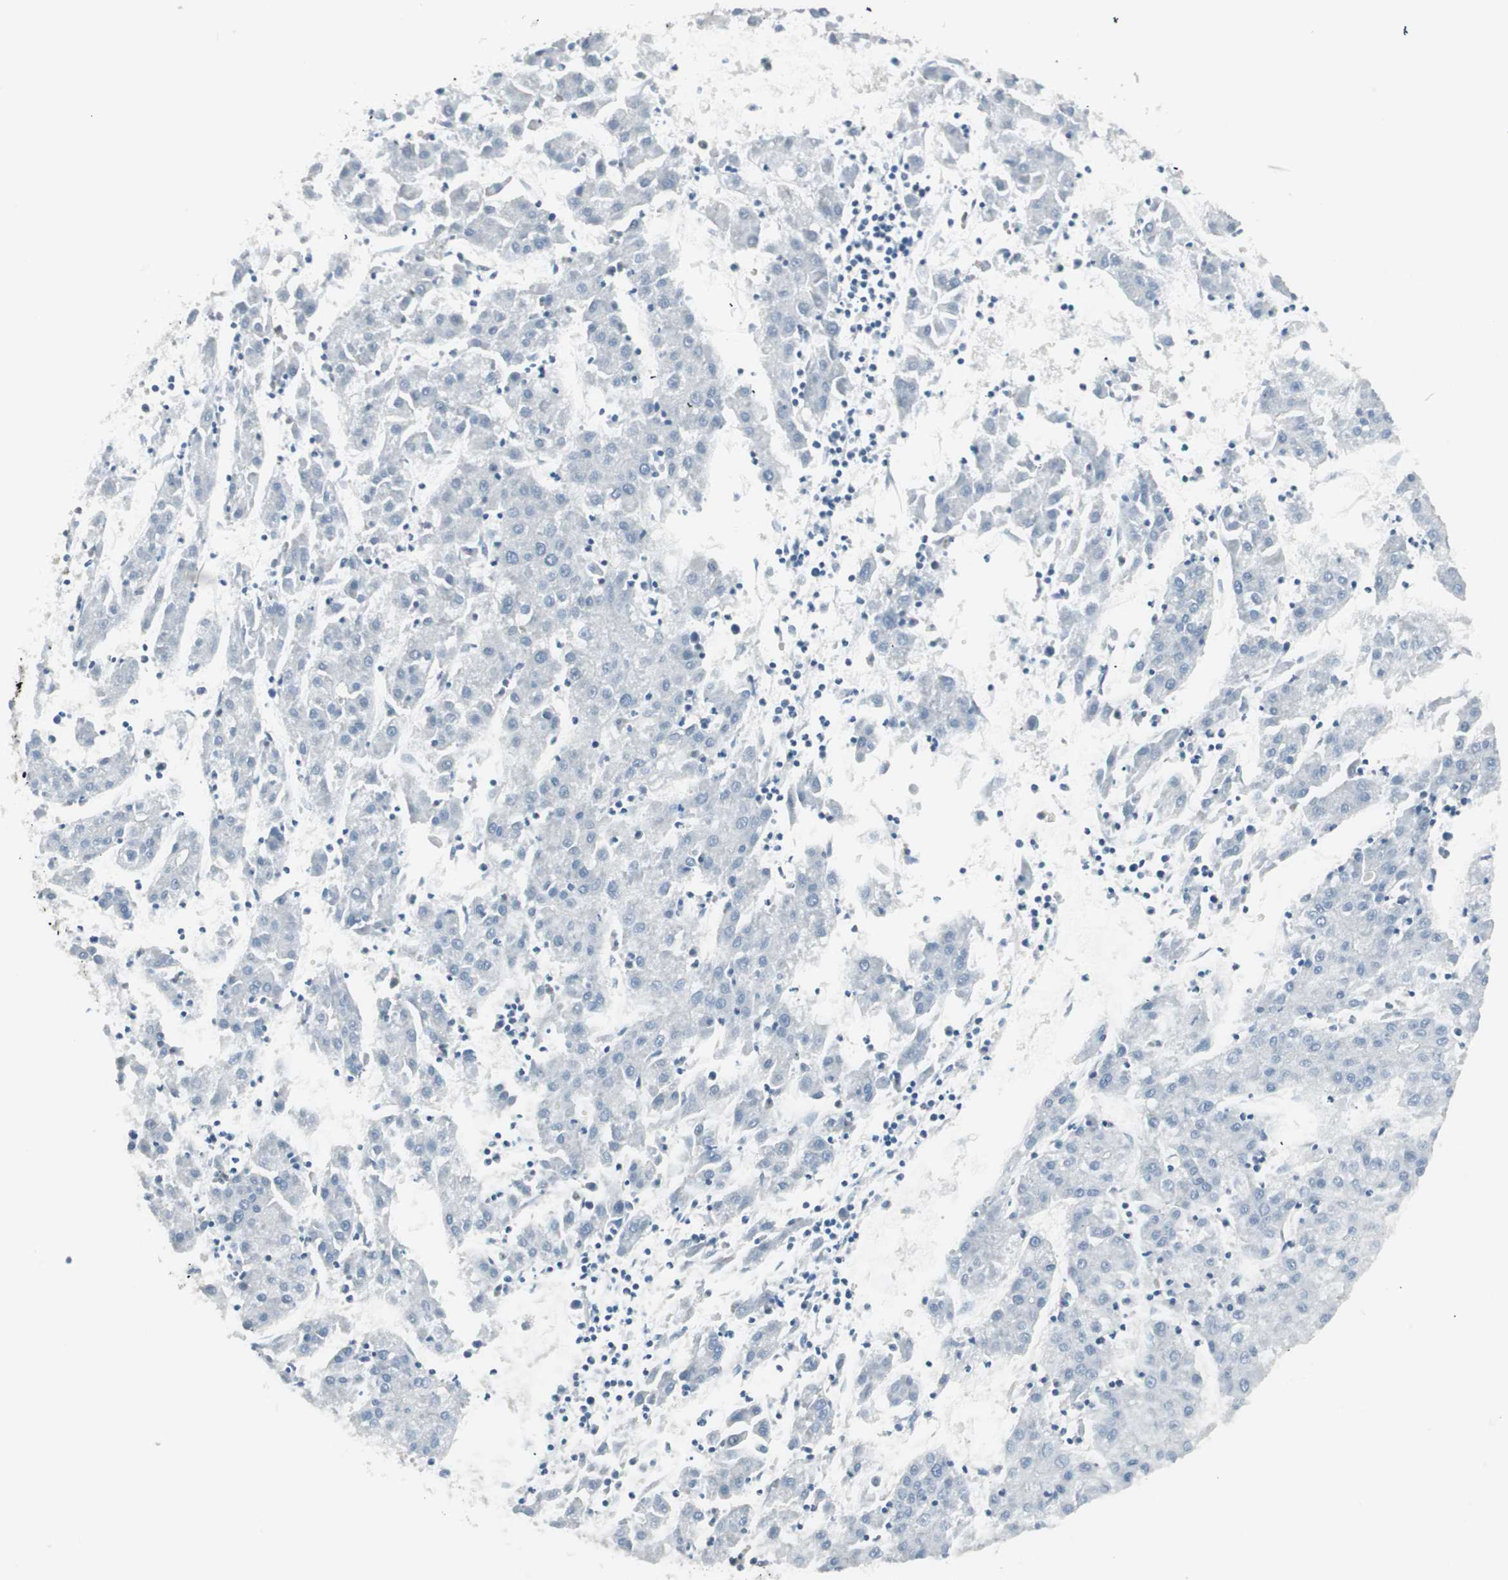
{"staining": {"intensity": "negative", "quantity": "none", "location": "none"}, "tissue": "liver cancer", "cell_type": "Tumor cells", "image_type": "cancer", "snomed": [{"axis": "morphology", "description": "Carcinoma, Hepatocellular, NOS"}, {"axis": "topography", "description": "Liver"}], "caption": "Tumor cells show no significant protein expression in liver cancer (hepatocellular carcinoma).", "gene": "ZBTB17", "patient": {"sex": "male", "age": 72}}